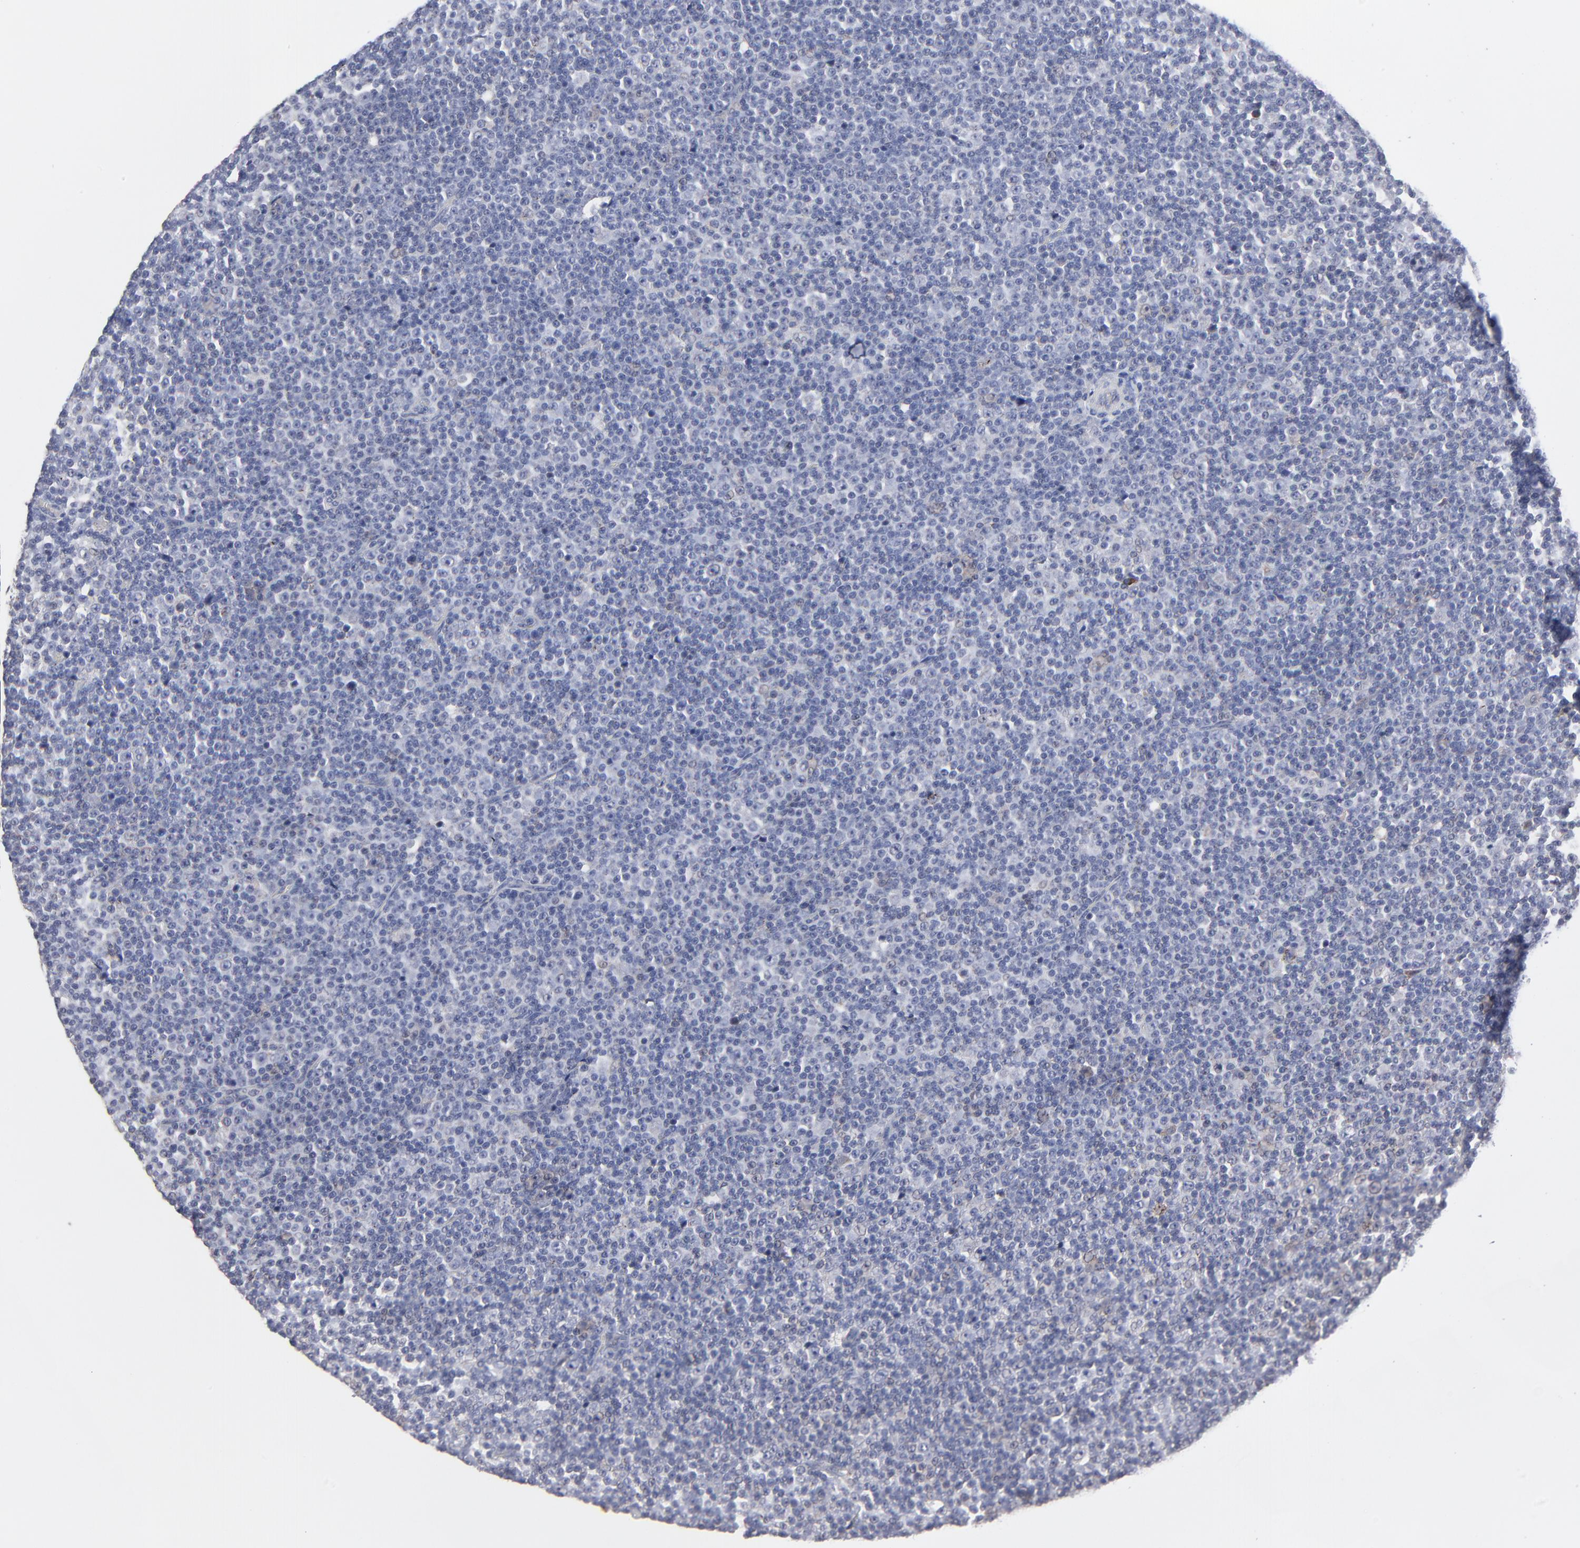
{"staining": {"intensity": "negative", "quantity": "none", "location": "none"}, "tissue": "lymphoma", "cell_type": "Tumor cells", "image_type": "cancer", "snomed": [{"axis": "morphology", "description": "Malignant lymphoma, non-Hodgkin's type, Low grade"}, {"axis": "topography", "description": "Lymph node"}], "caption": "This micrograph is of lymphoma stained with immunohistochemistry (IHC) to label a protein in brown with the nuclei are counter-stained blue. There is no expression in tumor cells. (DAB immunohistochemistry, high magnification).", "gene": "TRIM22", "patient": {"sex": "female", "age": 67}}